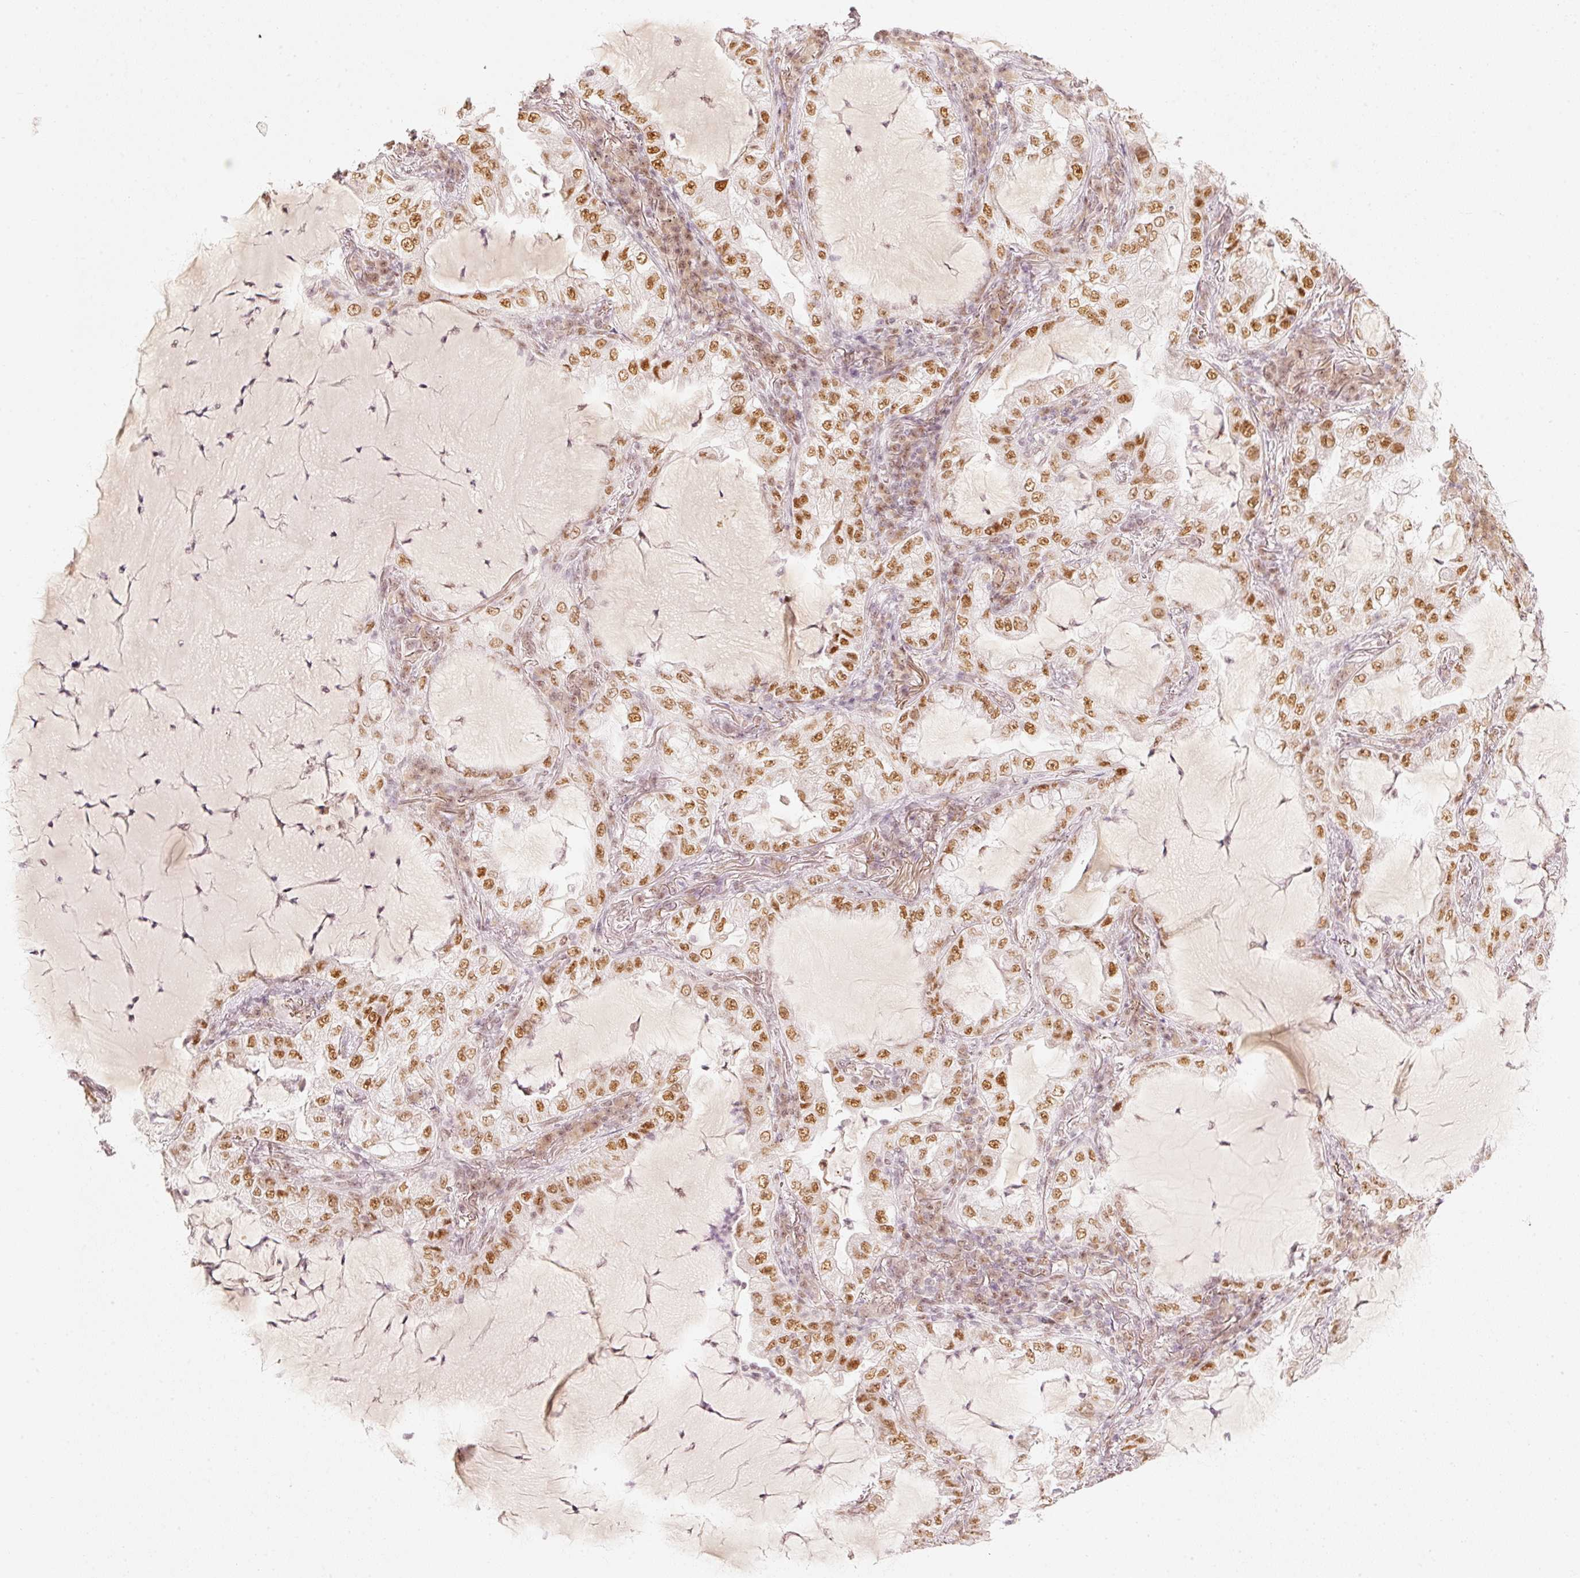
{"staining": {"intensity": "moderate", "quantity": ">75%", "location": "nuclear"}, "tissue": "lung cancer", "cell_type": "Tumor cells", "image_type": "cancer", "snomed": [{"axis": "morphology", "description": "Adenocarcinoma, NOS"}, {"axis": "topography", "description": "Lung"}], "caption": "A medium amount of moderate nuclear expression is appreciated in about >75% of tumor cells in lung adenocarcinoma tissue.", "gene": "PPP1R10", "patient": {"sex": "female", "age": 73}}